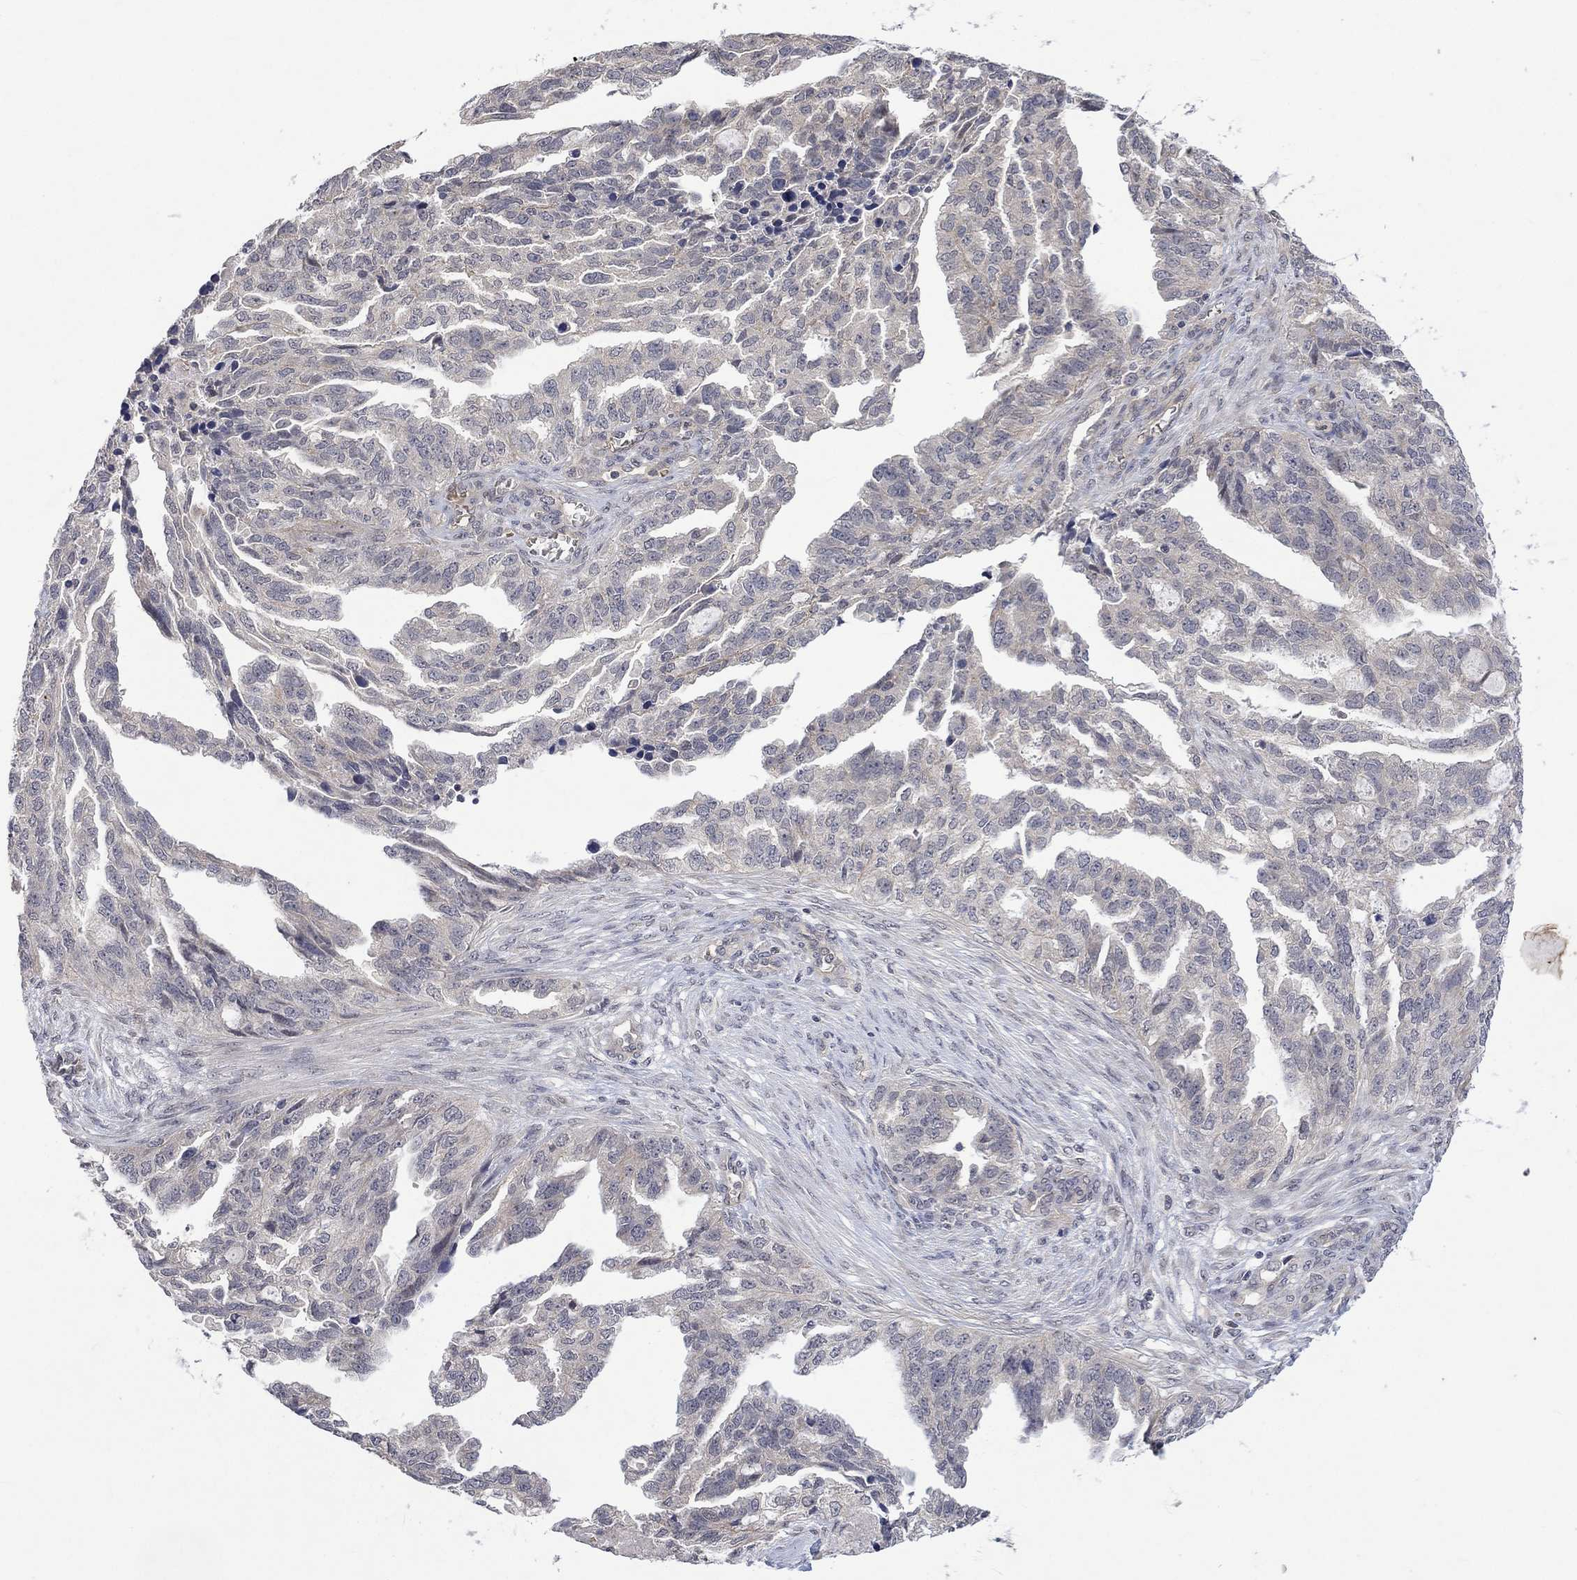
{"staining": {"intensity": "negative", "quantity": "none", "location": "none"}, "tissue": "ovarian cancer", "cell_type": "Tumor cells", "image_type": "cancer", "snomed": [{"axis": "morphology", "description": "Cystadenocarcinoma, serous, NOS"}, {"axis": "topography", "description": "Ovary"}], "caption": "There is no significant staining in tumor cells of serous cystadenocarcinoma (ovarian).", "gene": "GRIN2D", "patient": {"sex": "female", "age": 51}}